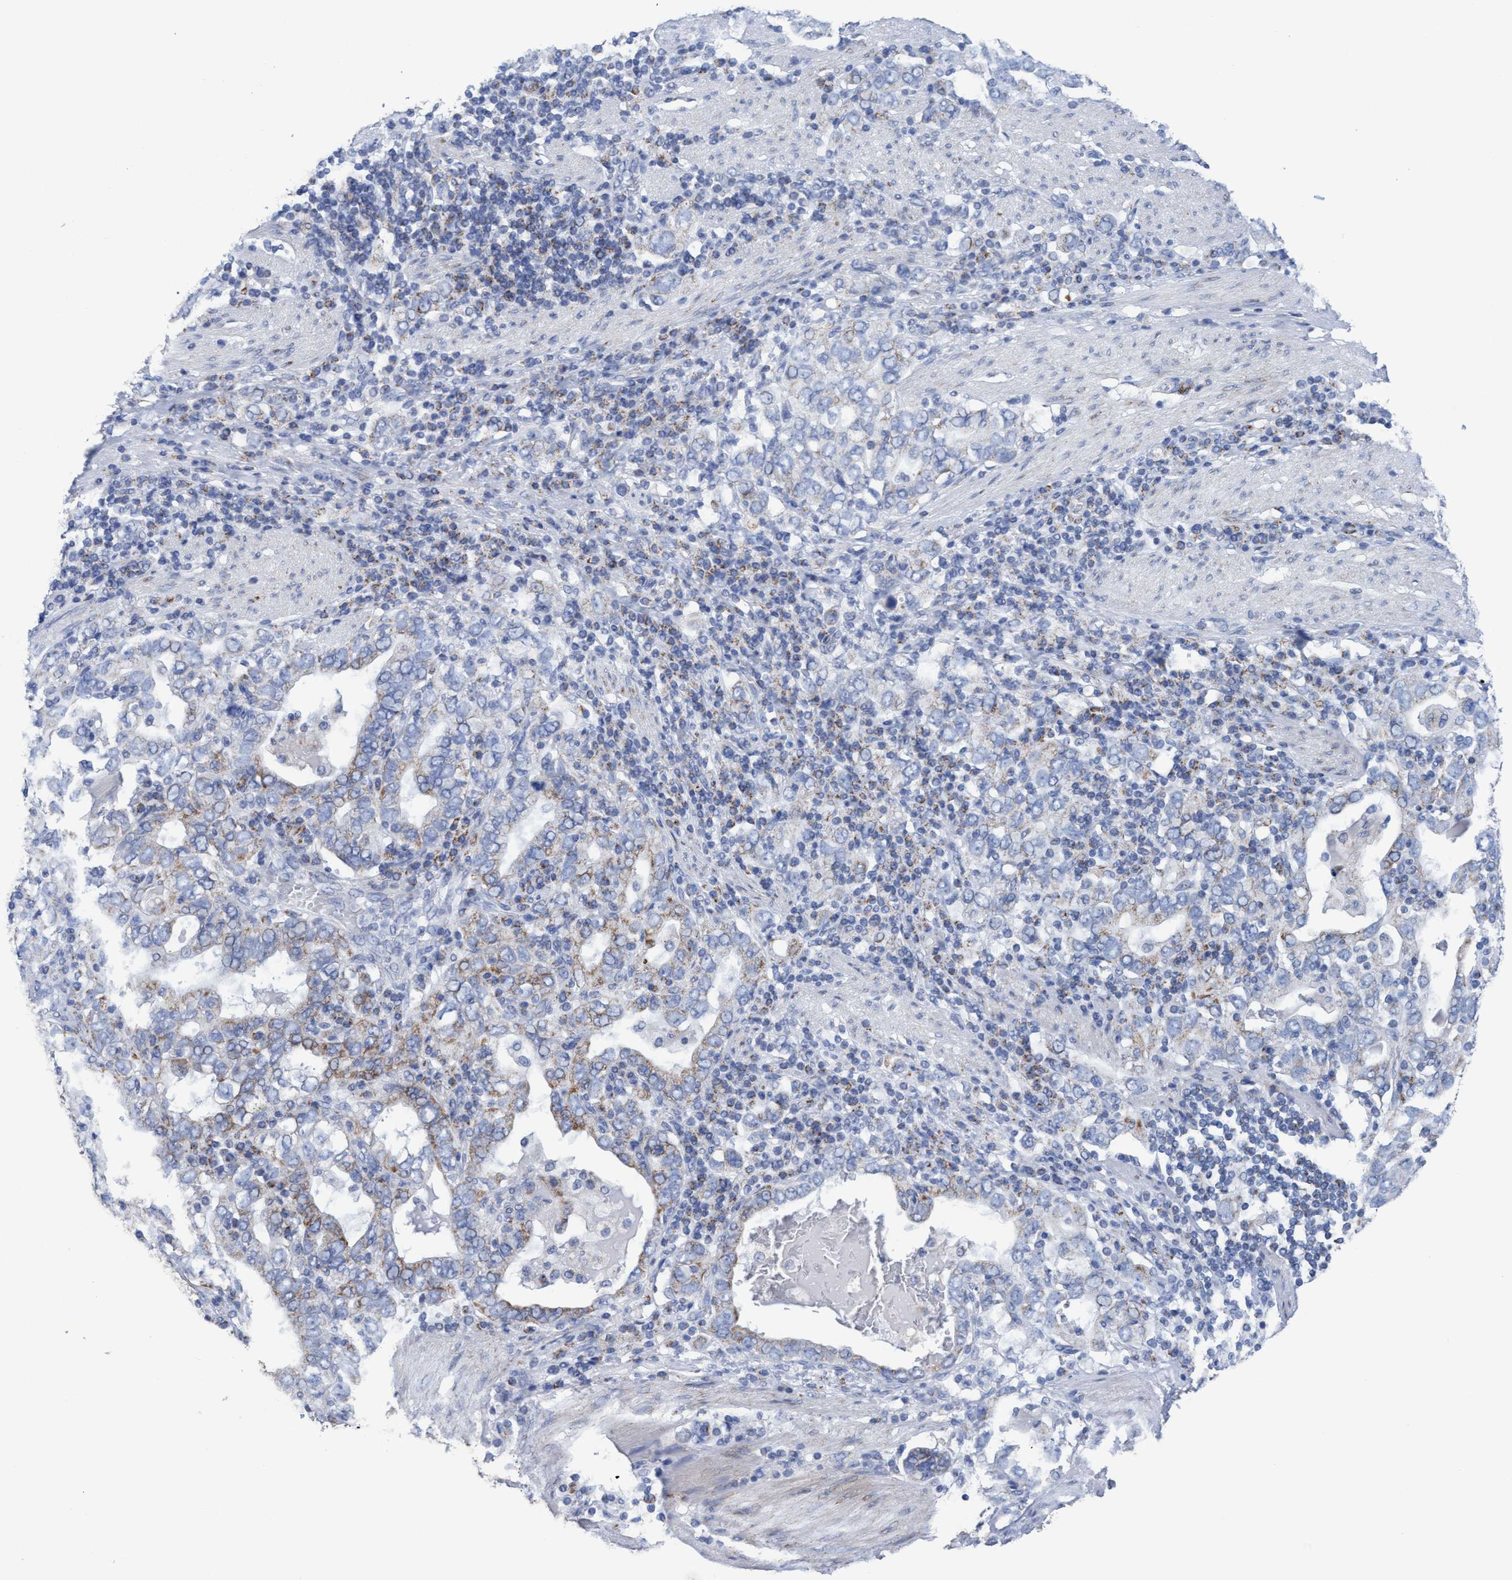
{"staining": {"intensity": "weak", "quantity": "<25%", "location": "cytoplasmic/membranous"}, "tissue": "stomach cancer", "cell_type": "Tumor cells", "image_type": "cancer", "snomed": [{"axis": "morphology", "description": "Adenocarcinoma, NOS"}, {"axis": "topography", "description": "Stomach, upper"}], "caption": "High power microscopy histopathology image of an immunohistochemistry micrograph of adenocarcinoma (stomach), revealing no significant positivity in tumor cells.", "gene": "RSAD1", "patient": {"sex": "male", "age": 62}}